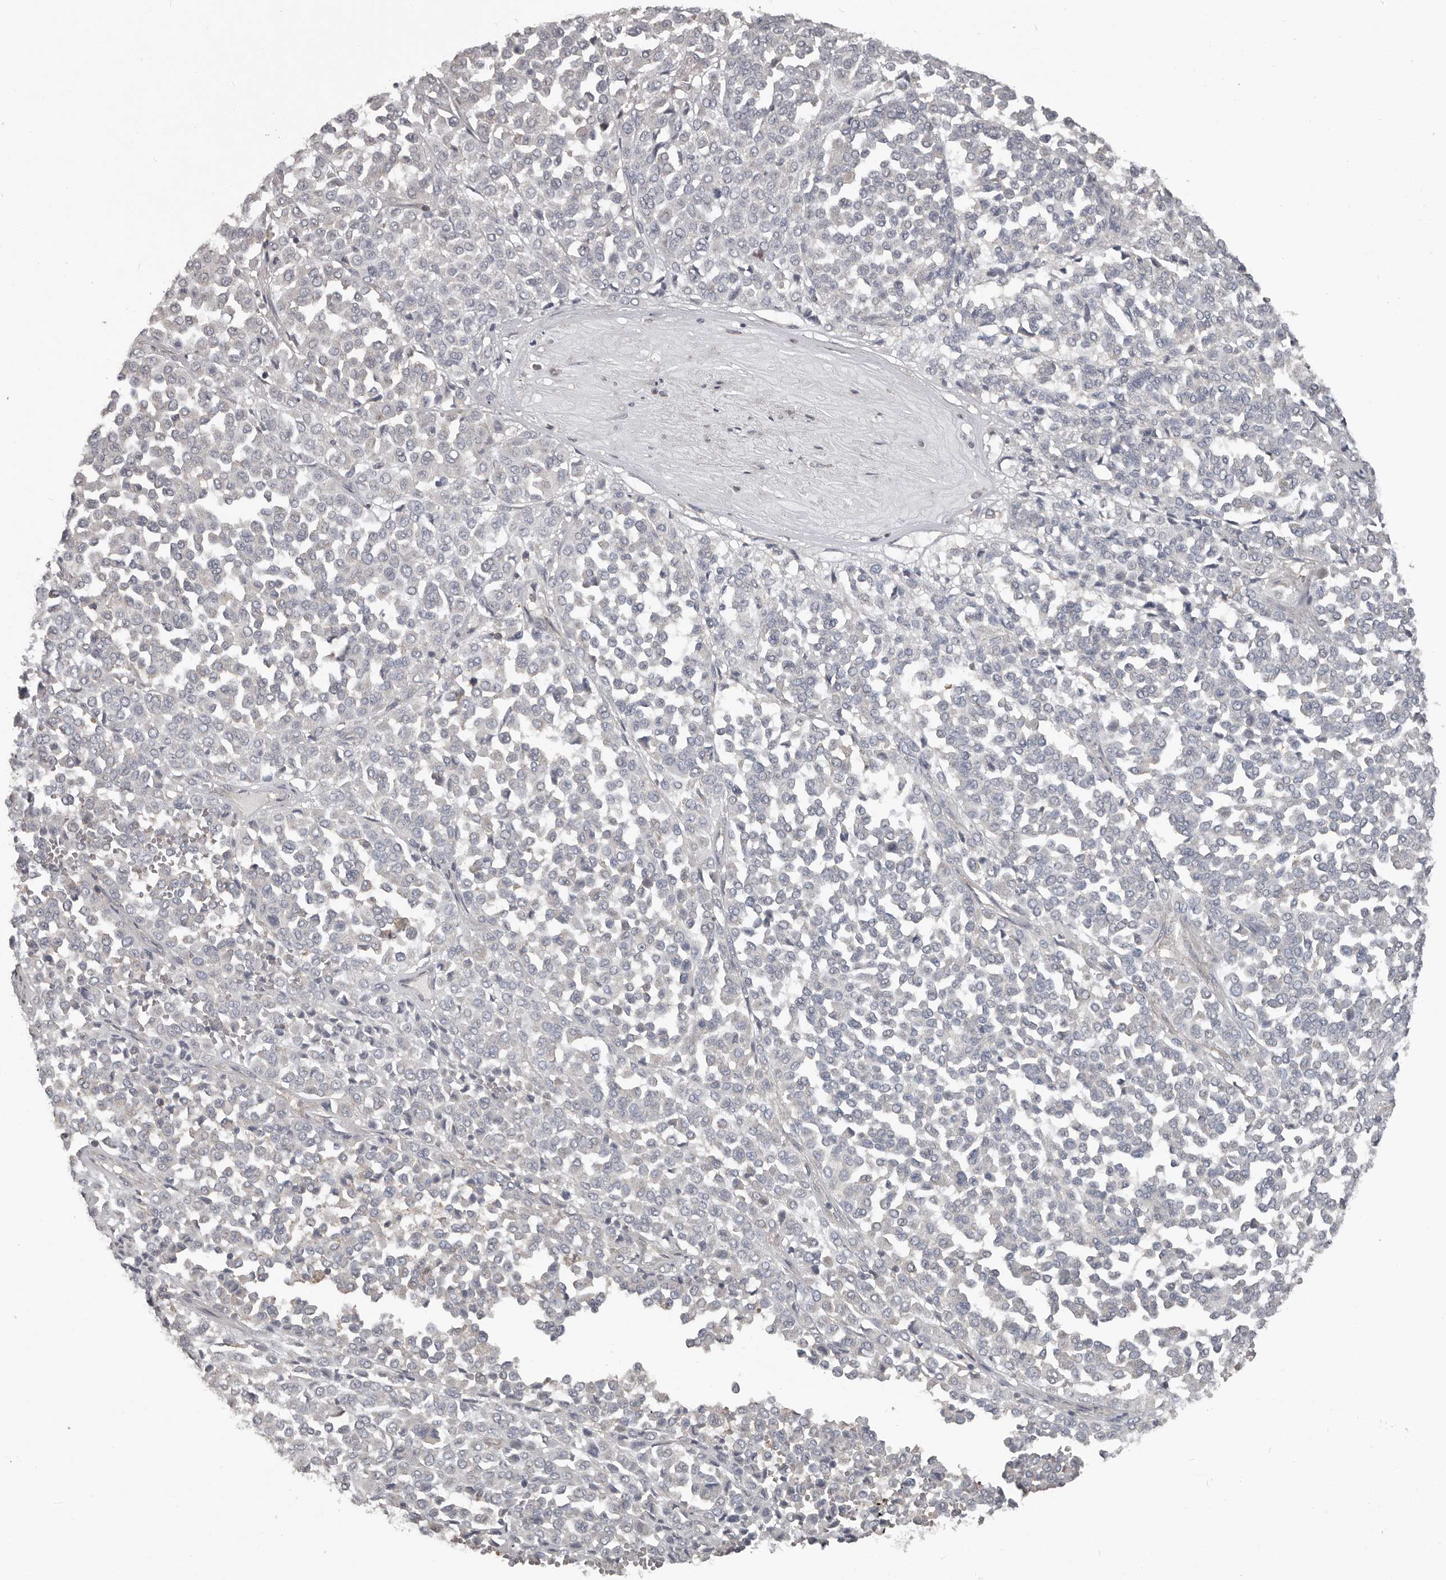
{"staining": {"intensity": "negative", "quantity": "none", "location": "none"}, "tissue": "melanoma", "cell_type": "Tumor cells", "image_type": "cancer", "snomed": [{"axis": "morphology", "description": "Malignant melanoma, Metastatic site"}, {"axis": "topography", "description": "Pancreas"}], "caption": "A micrograph of malignant melanoma (metastatic site) stained for a protein shows no brown staining in tumor cells.", "gene": "CA6", "patient": {"sex": "female", "age": 30}}